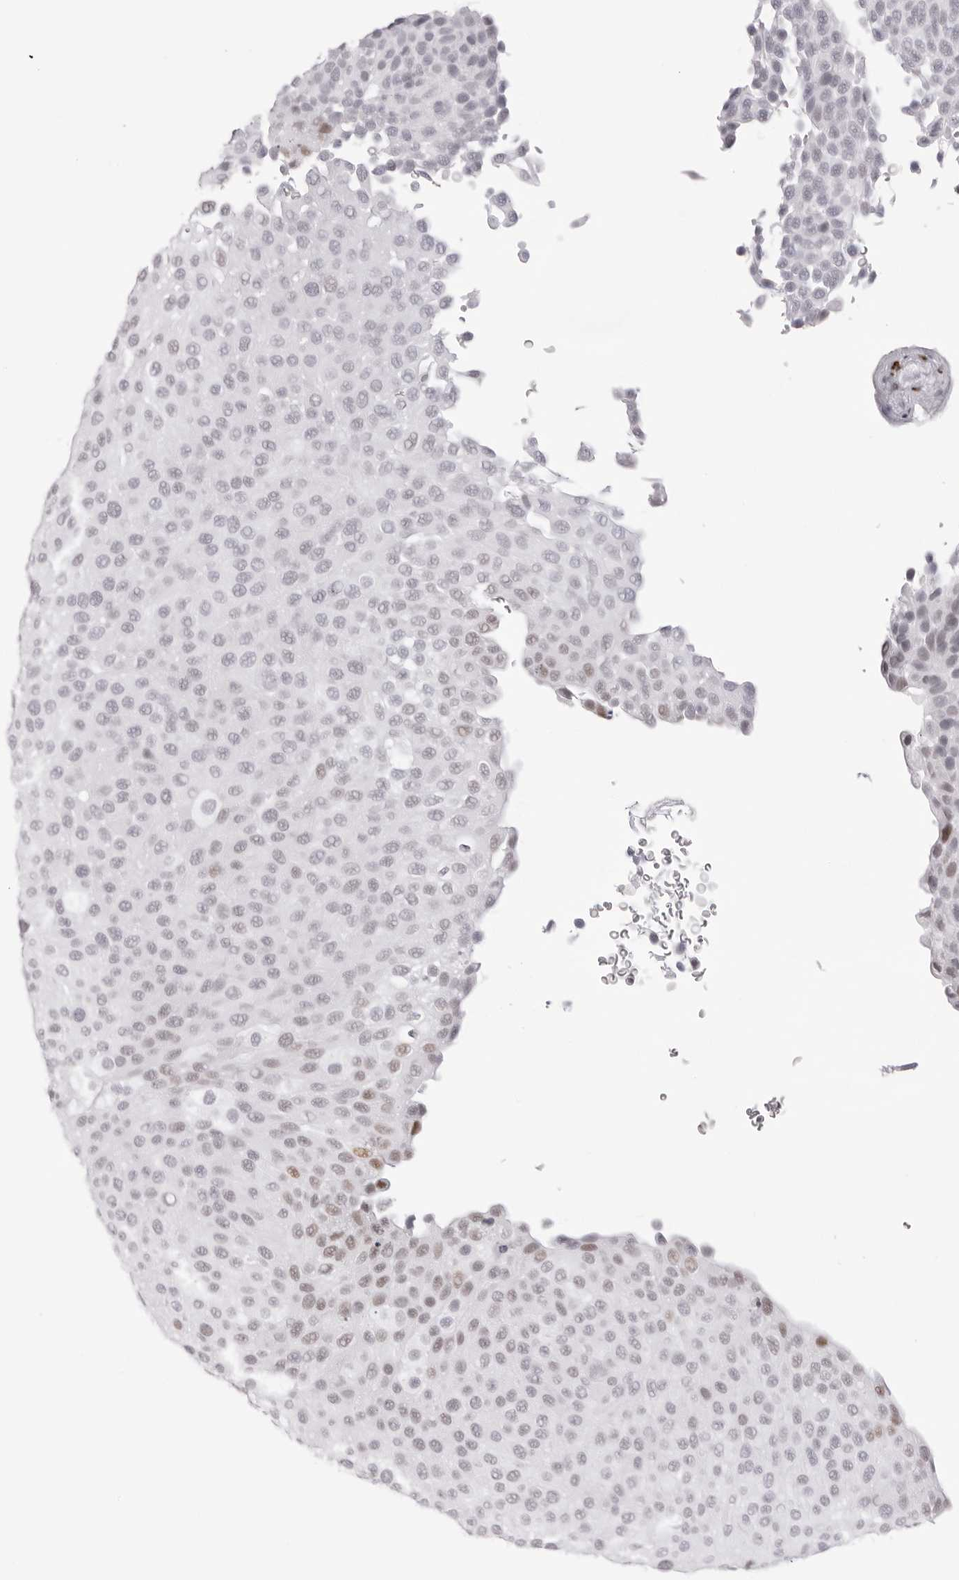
{"staining": {"intensity": "weak", "quantity": "<25%", "location": "nuclear"}, "tissue": "urothelial cancer", "cell_type": "Tumor cells", "image_type": "cancer", "snomed": [{"axis": "morphology", "description": "Urothelial carcinoma, Low grade"}, {"axis": "topography", "description": "Urinary bladder"}], "caption": "A micrograph of urothelial cancer stained for a protein demonstrates no brown staining in tumor cells.", "gene": "MAFK", "patient": {"sex": "male", "age": 78}}